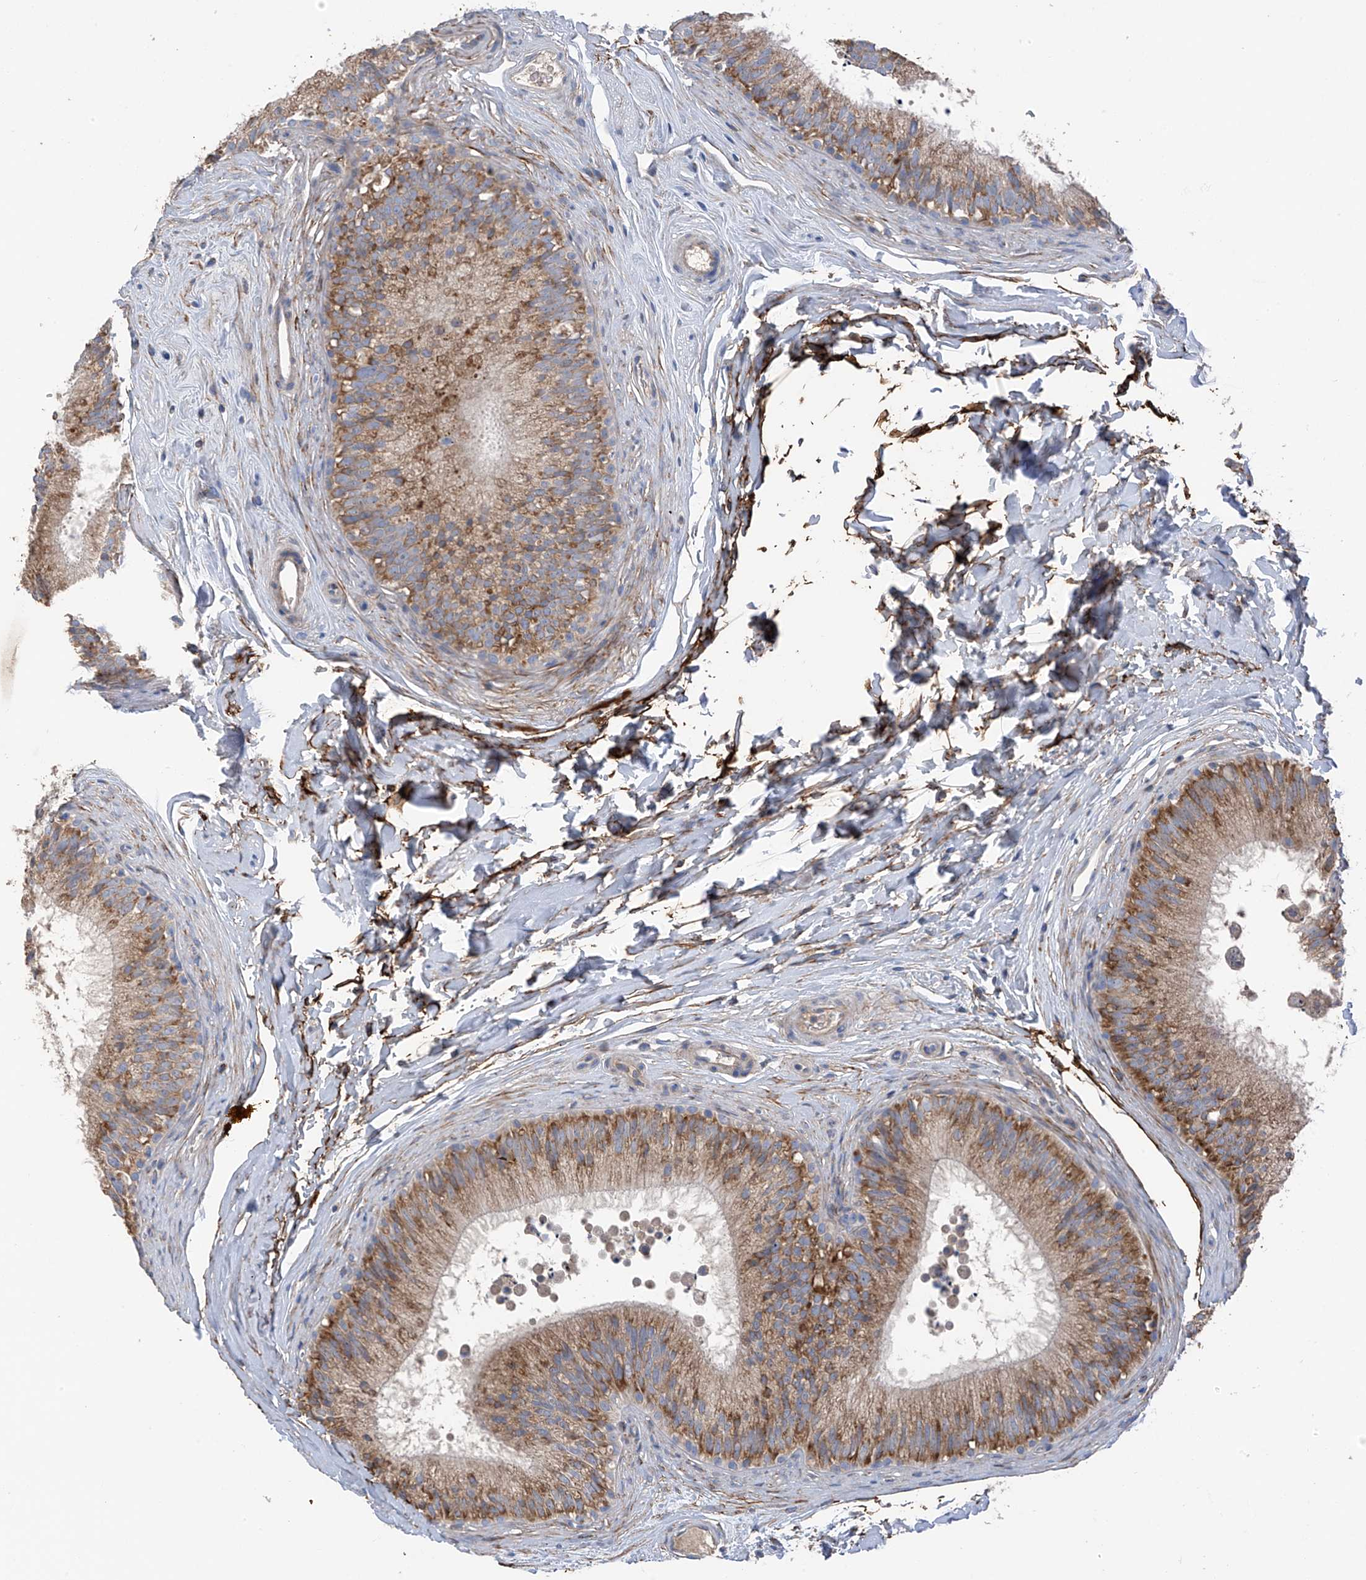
{"staining": {"intensity": "moderate", "quantity": ">75%", "location": "cytoplasmic/membranous"}, "tissue": "epididymis", "cell_type": "Glandular cells", "image_type": "normal", "snomed": [{"axis": "morphology", "description": "Normal tissue, NOS"}, {"axis": "topography", "description": "Epididymis"}], "caption": "Immunohistochemical staining of unremarkable epididymis displays medium levels of moderate cytoplasmic/membranous expression in about >75% of glandular cells. The staining was performed using DAB (3,3'-diaminobenzidine), with brown indicating positive protein expression. Nuclei are stained blue with hematoxylin.", "gene": "GALNTL6", "patient": {"sex": "male", "age": 29}}